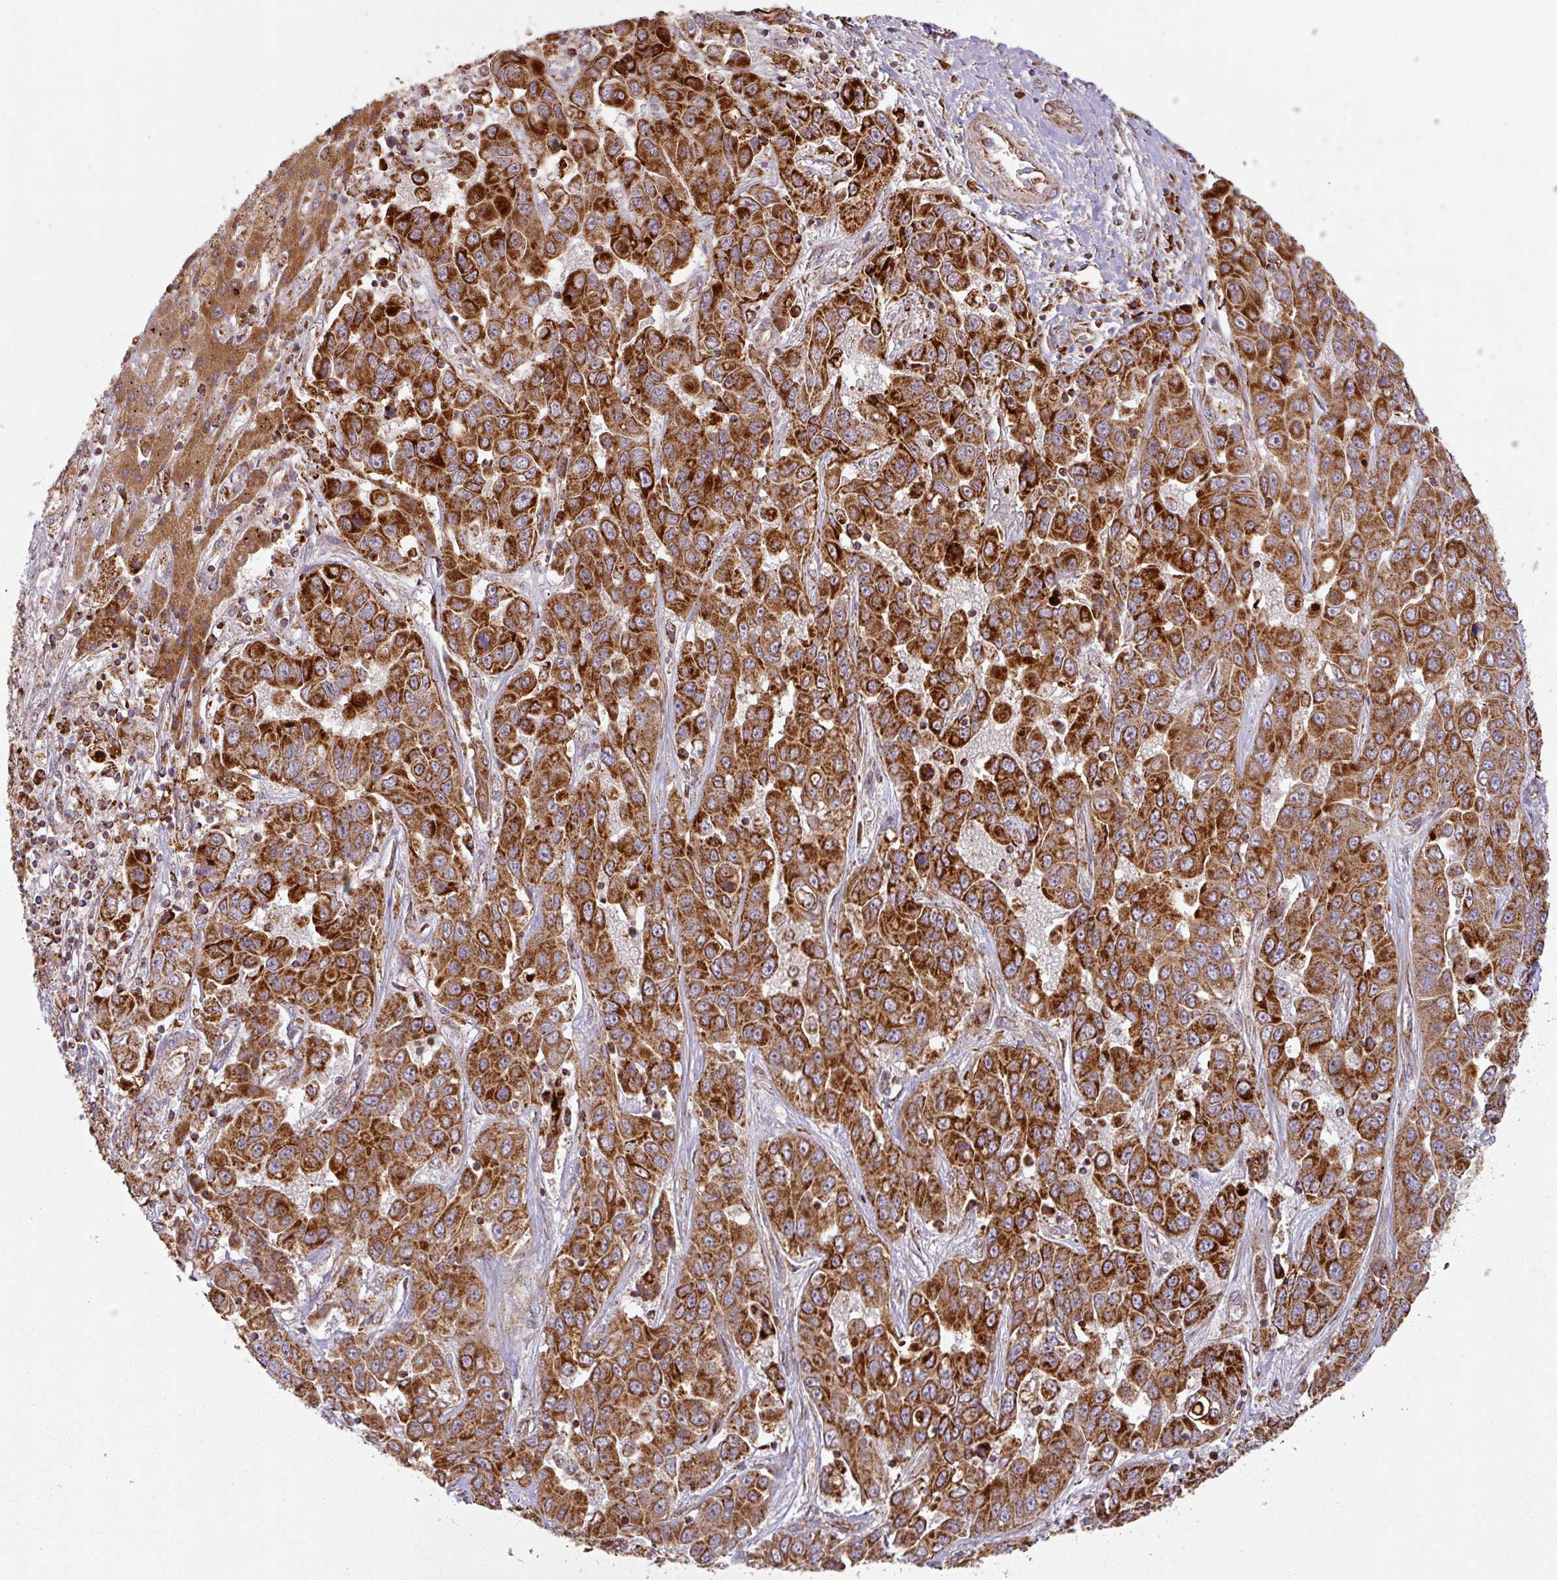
{"staining": {"intensity": "strong", "quantity": ">75%", "location": "cytoplasmic/membranous"}, "tissue": "liver cancer", "cell_type": "Tumor cells", "image_type": "cancer", "snomed": [{"axis": "morphology", "description": "Cholangiocarcinoma"}, {"axis": "topography", "description": "Liver"}], "caption": "Liver cholangiocarcinoma was stained to show a protein in brown. There is high levels of strong cytoplasmic/membranous expression in approximately >75% of tumor cells.", "gene": "GPD2", "patient": {"sex": "female", "age": 52}}